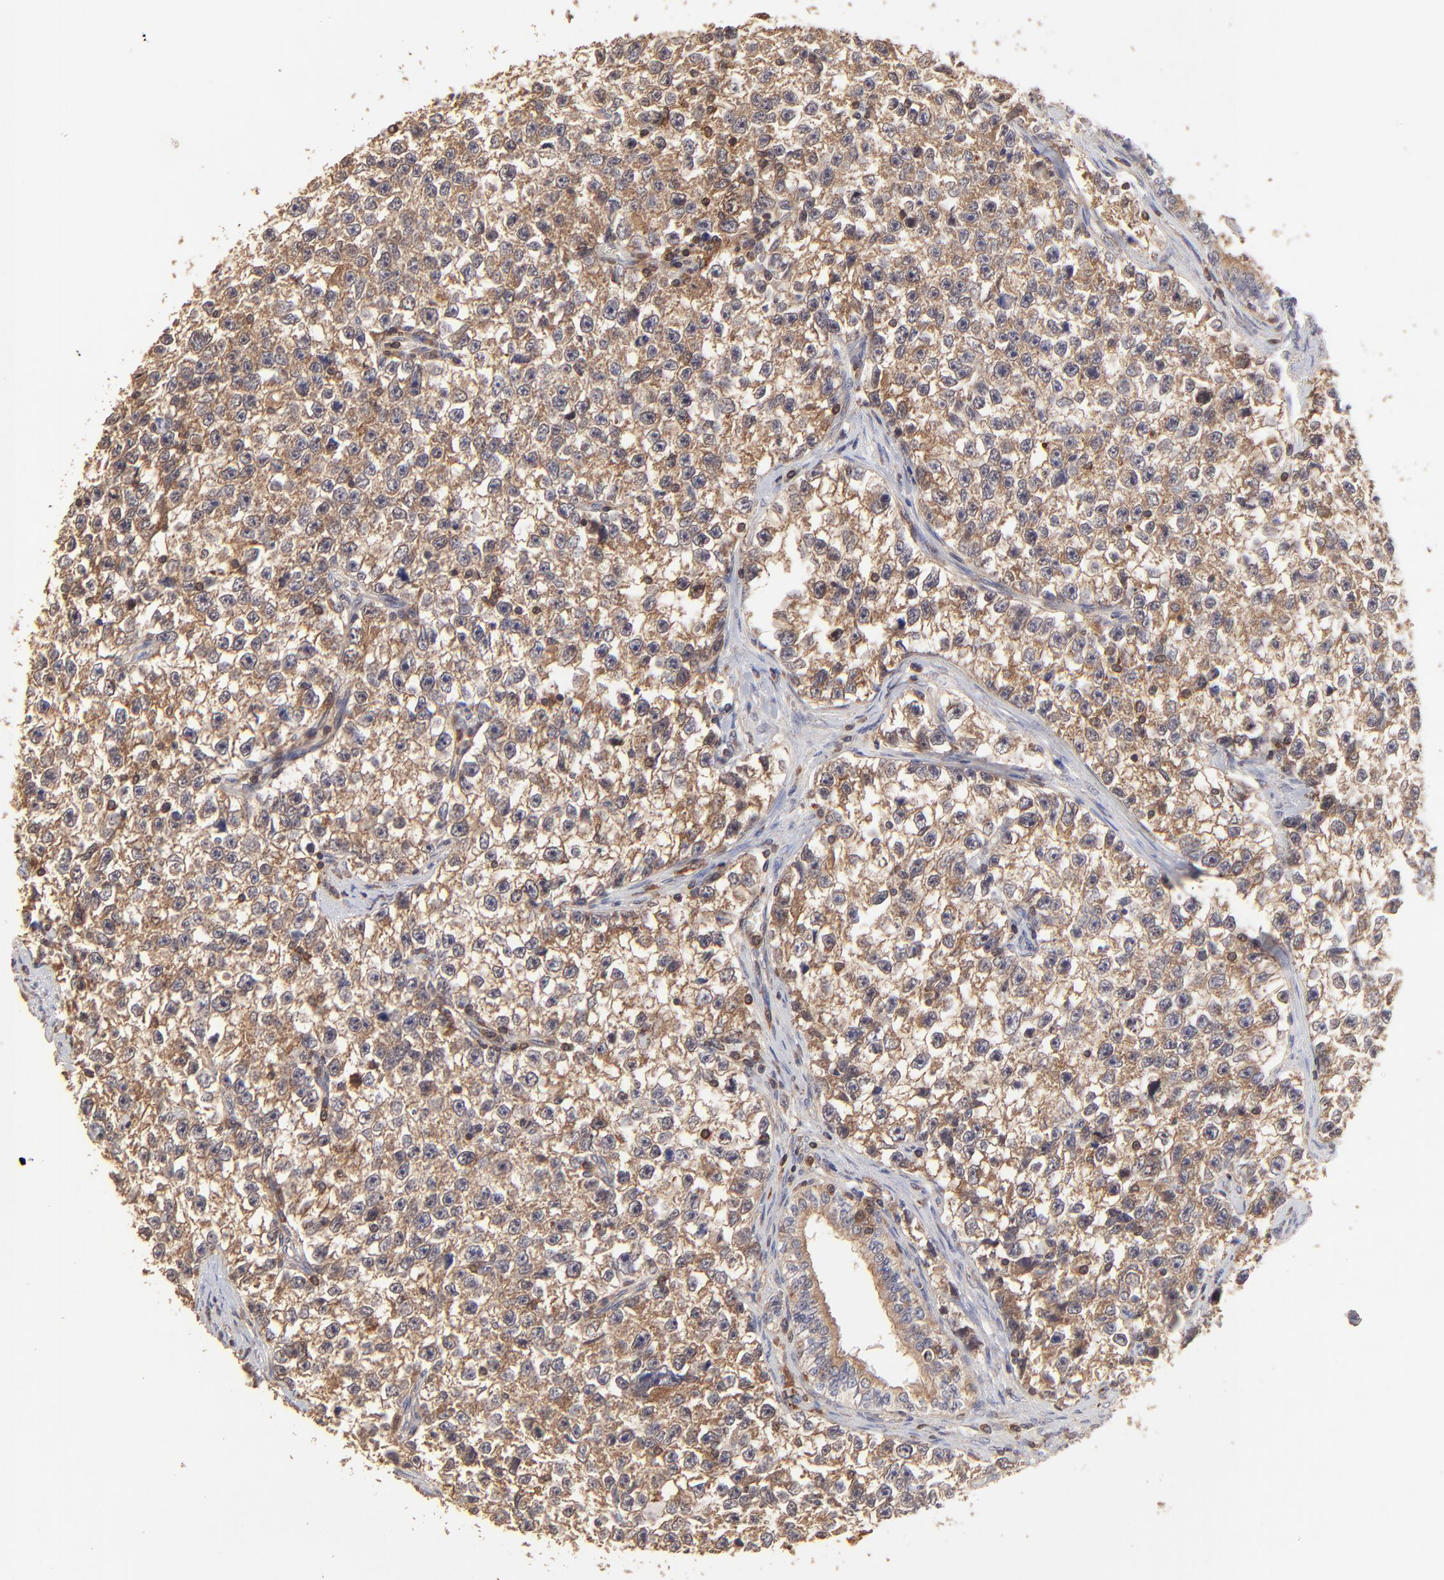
{"staining": {"intensity": "strong", "quantity": ">75%", "location": "cytoplasmic/membranous"}, "tissue": "testis cancer", "cell_type": "Tumor cells", "image_type": "cancer", "snomed": [{"axis": "morphology", "description": "Seminoma, NOS"}, {"axis": "morphology", "description": "Carcinoma, Embryonal, NOS"}, {"axis": "topography", "description": "Testis"}], "caption": "Immunohistochemical staining of human testis cancer (seminoma) exhibits strong cytoplasmic/membranous protein staining in about >75% of tumor cells. Nuclei are stained in blue.", "gene": "STON2", "patient": {"sex": "male", "age": 30}}